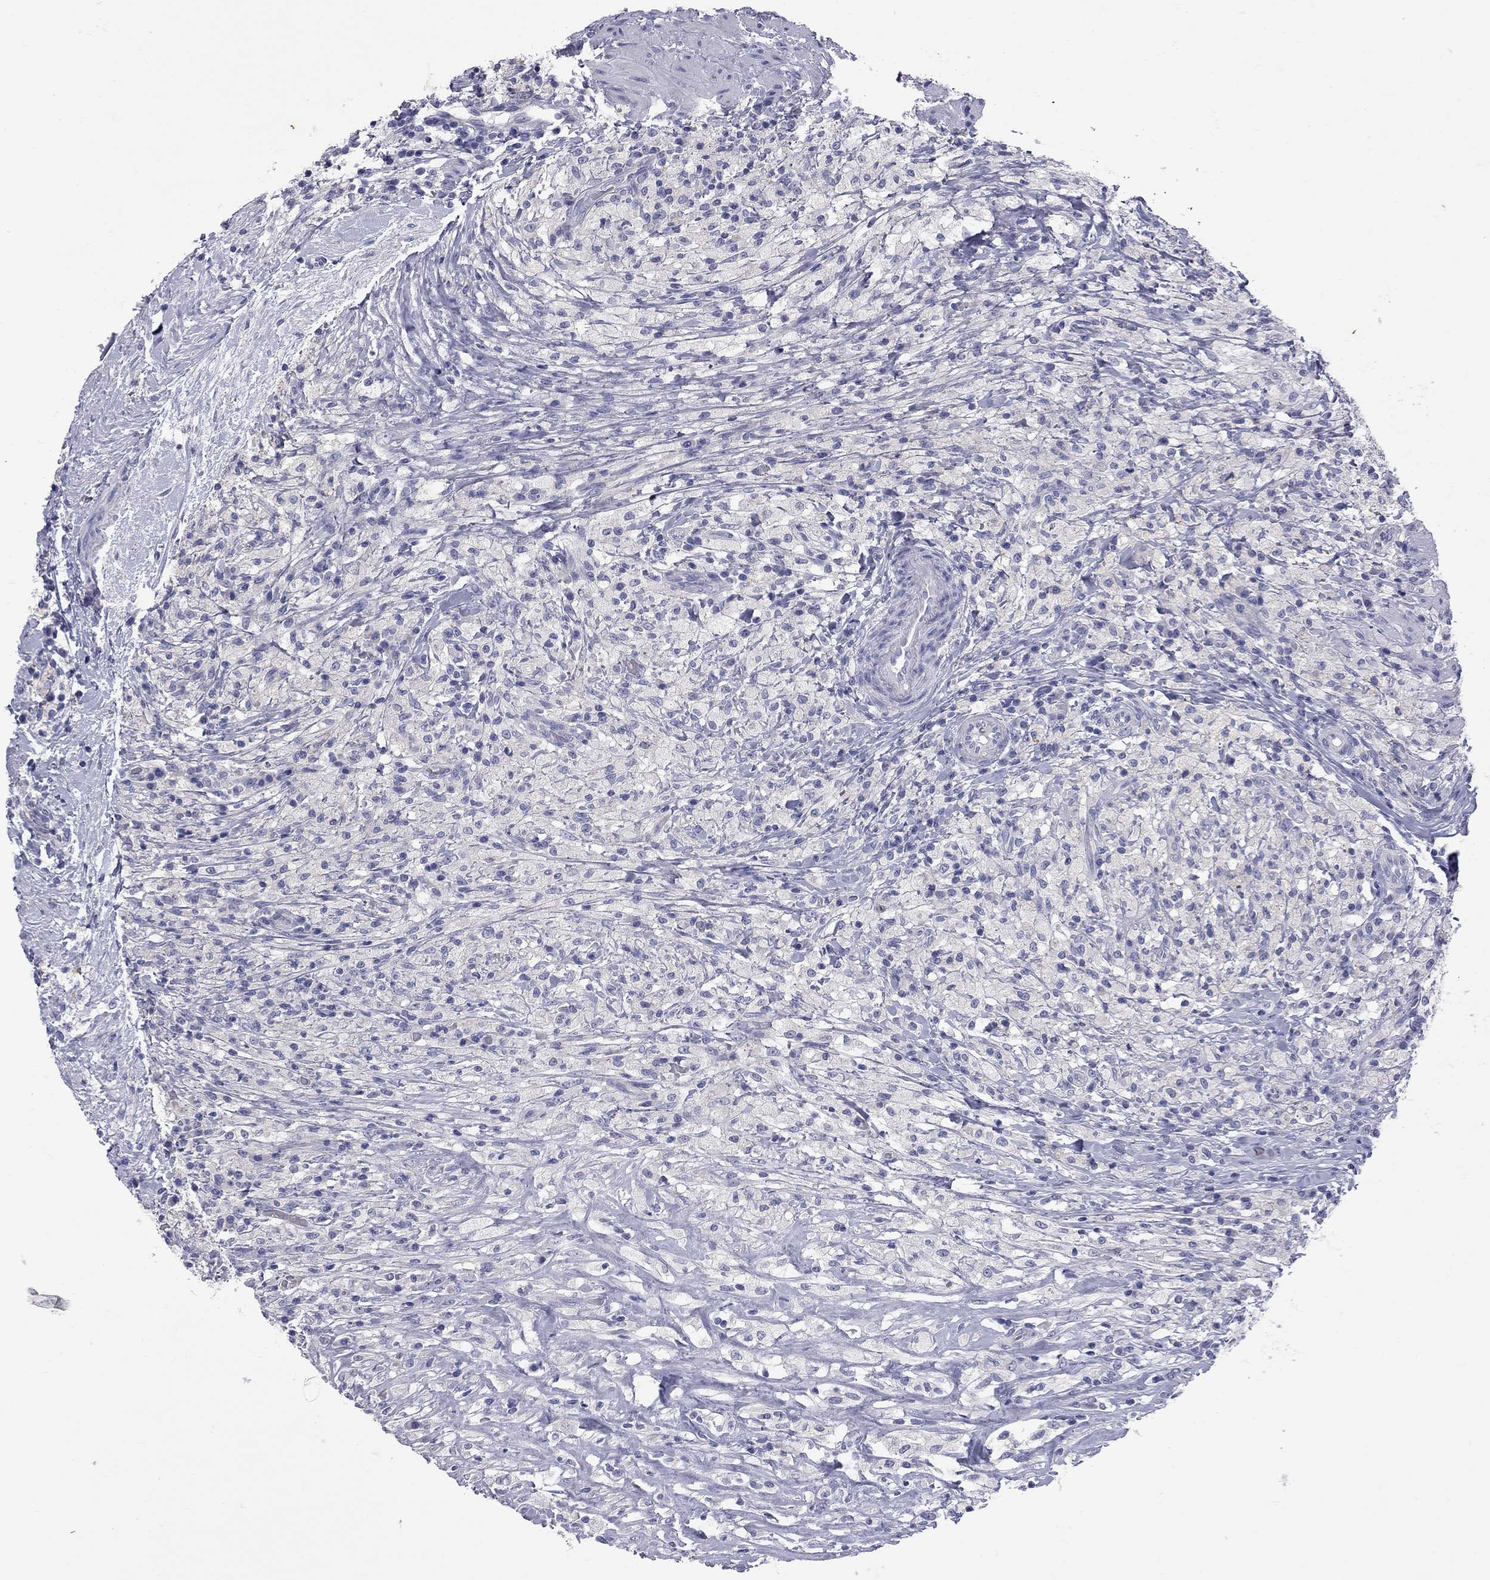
{"staining": {"intensity": "negative", "quantity": "none", "location": "none"}, "tissue": "testis cancer", "cell_type": "Tumor cells", "image_type": "cancer", "snomed": [{"axis": "morphology", "description": "Necrosis, NOS"}, {"axis": "morphology", "description": "Carcinoma, Embryonal, NOS"}, {"axis": "topography", "description": "Testis"}], "caption": "High magnification brightfield microscopy of testis cancer (embryonal carcinoma) stained with DAB (3,3'-diaminobenzidine) (brown) and counterstained with hematoxylin (blue): tumor cells show no significant positivity. Brightfield microscopy of immunohistochemistry (IHC) stained with DAB (brown) and hematoxylin (blue), captured at high magnification.", "gene": "ABCB4", "patient": {"sex": "male", "age": 19}}